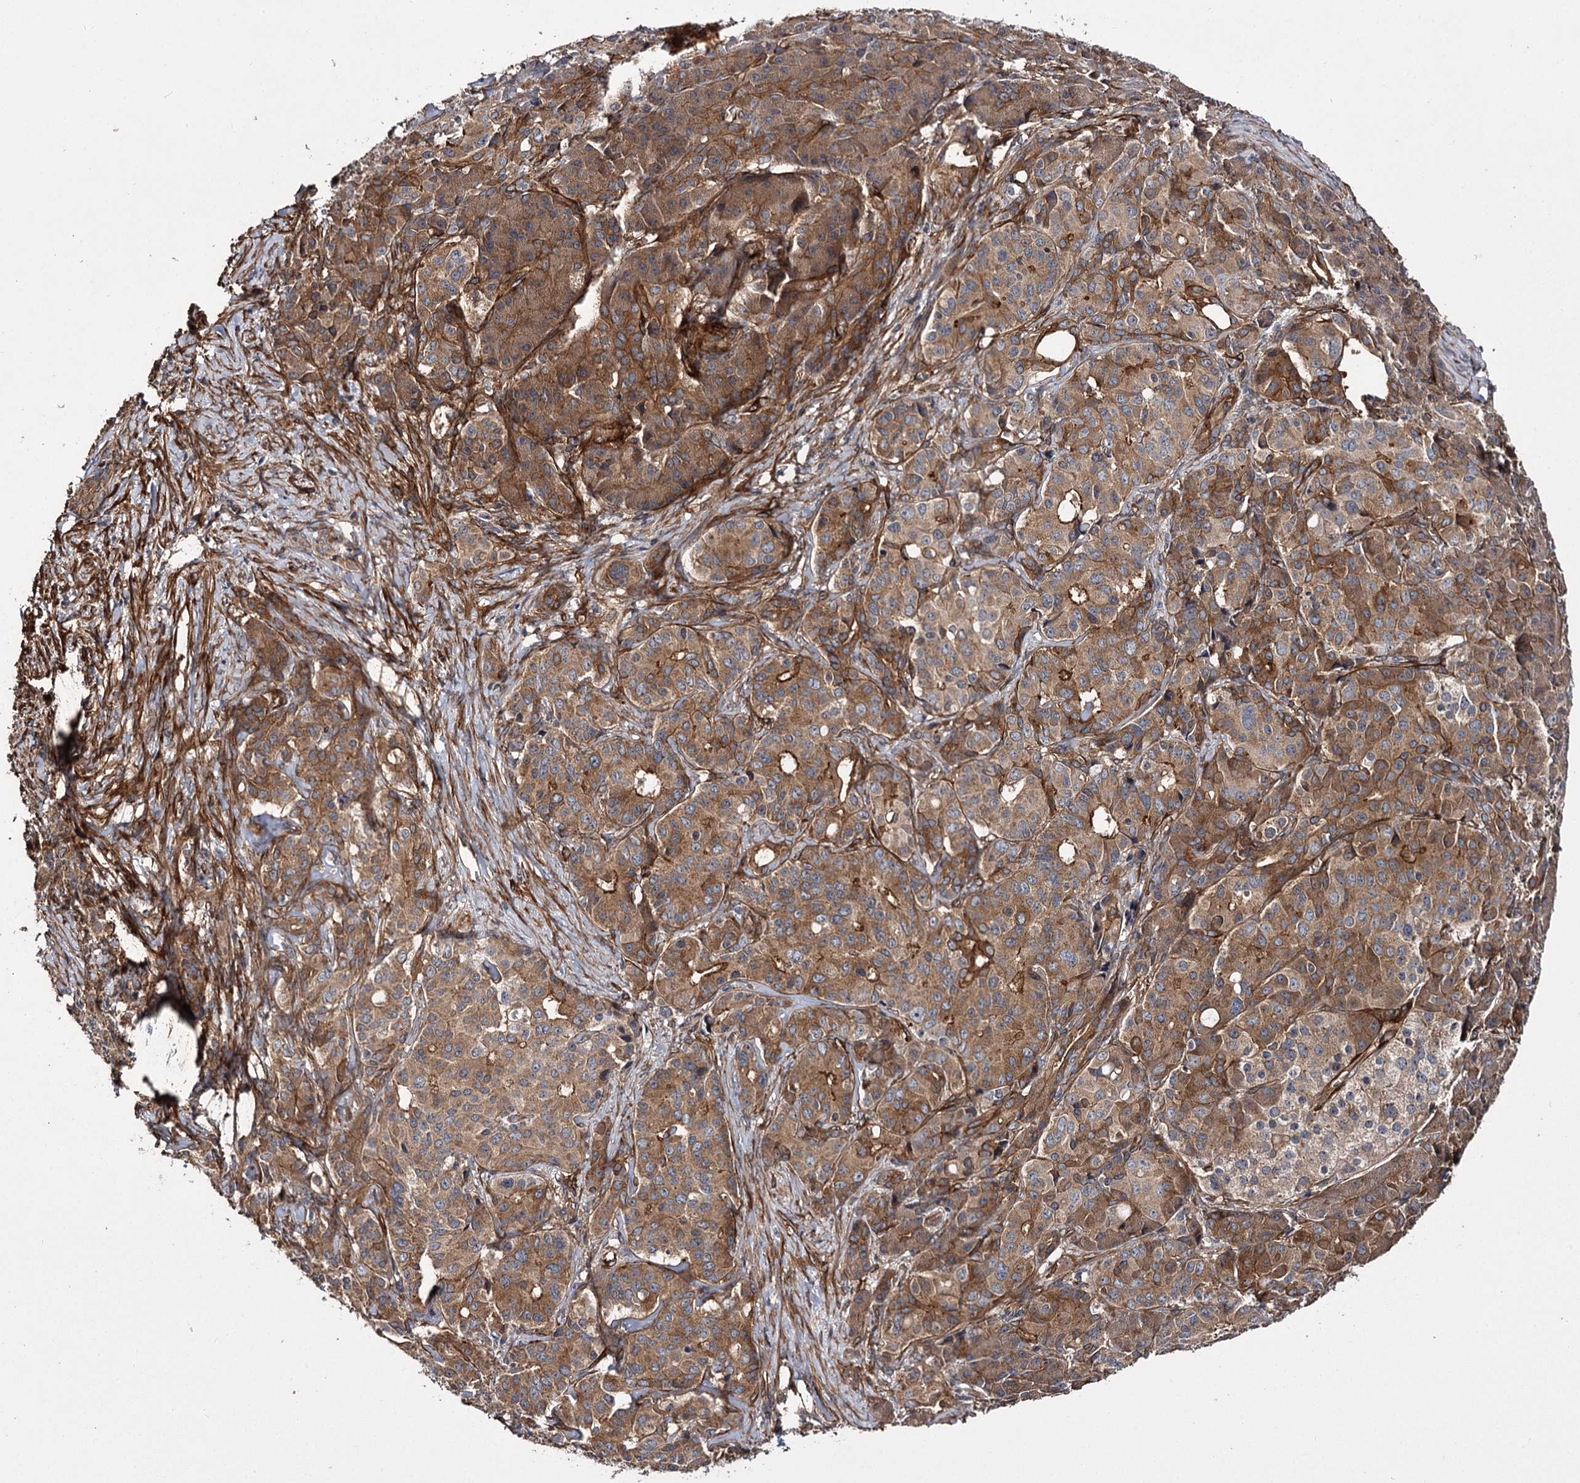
{"staining": {"intensity": "moderate", "quantity": ">75%", "location": "cytoplasmic/membranous"}, "tissue": "pancreatic cancer", "cell_type": "Tumor cells", "image_type": "cancer", "snomed": [{"axis": "morphology", "description": "Adenocarcinoma, NOS"}, {"axis": "topography", "description": "Pancreas"}], "caption": "A brown stain highlights moderate cytoplasmic/membranous positivity of a protein in human adenocarcinoma (pancreatic) tumor cells. (DAB IHC, brown staining for protein, blue staining for nuclei).", "gene": "MYO1C", "patient": {"sex": "female", "age": 74}}